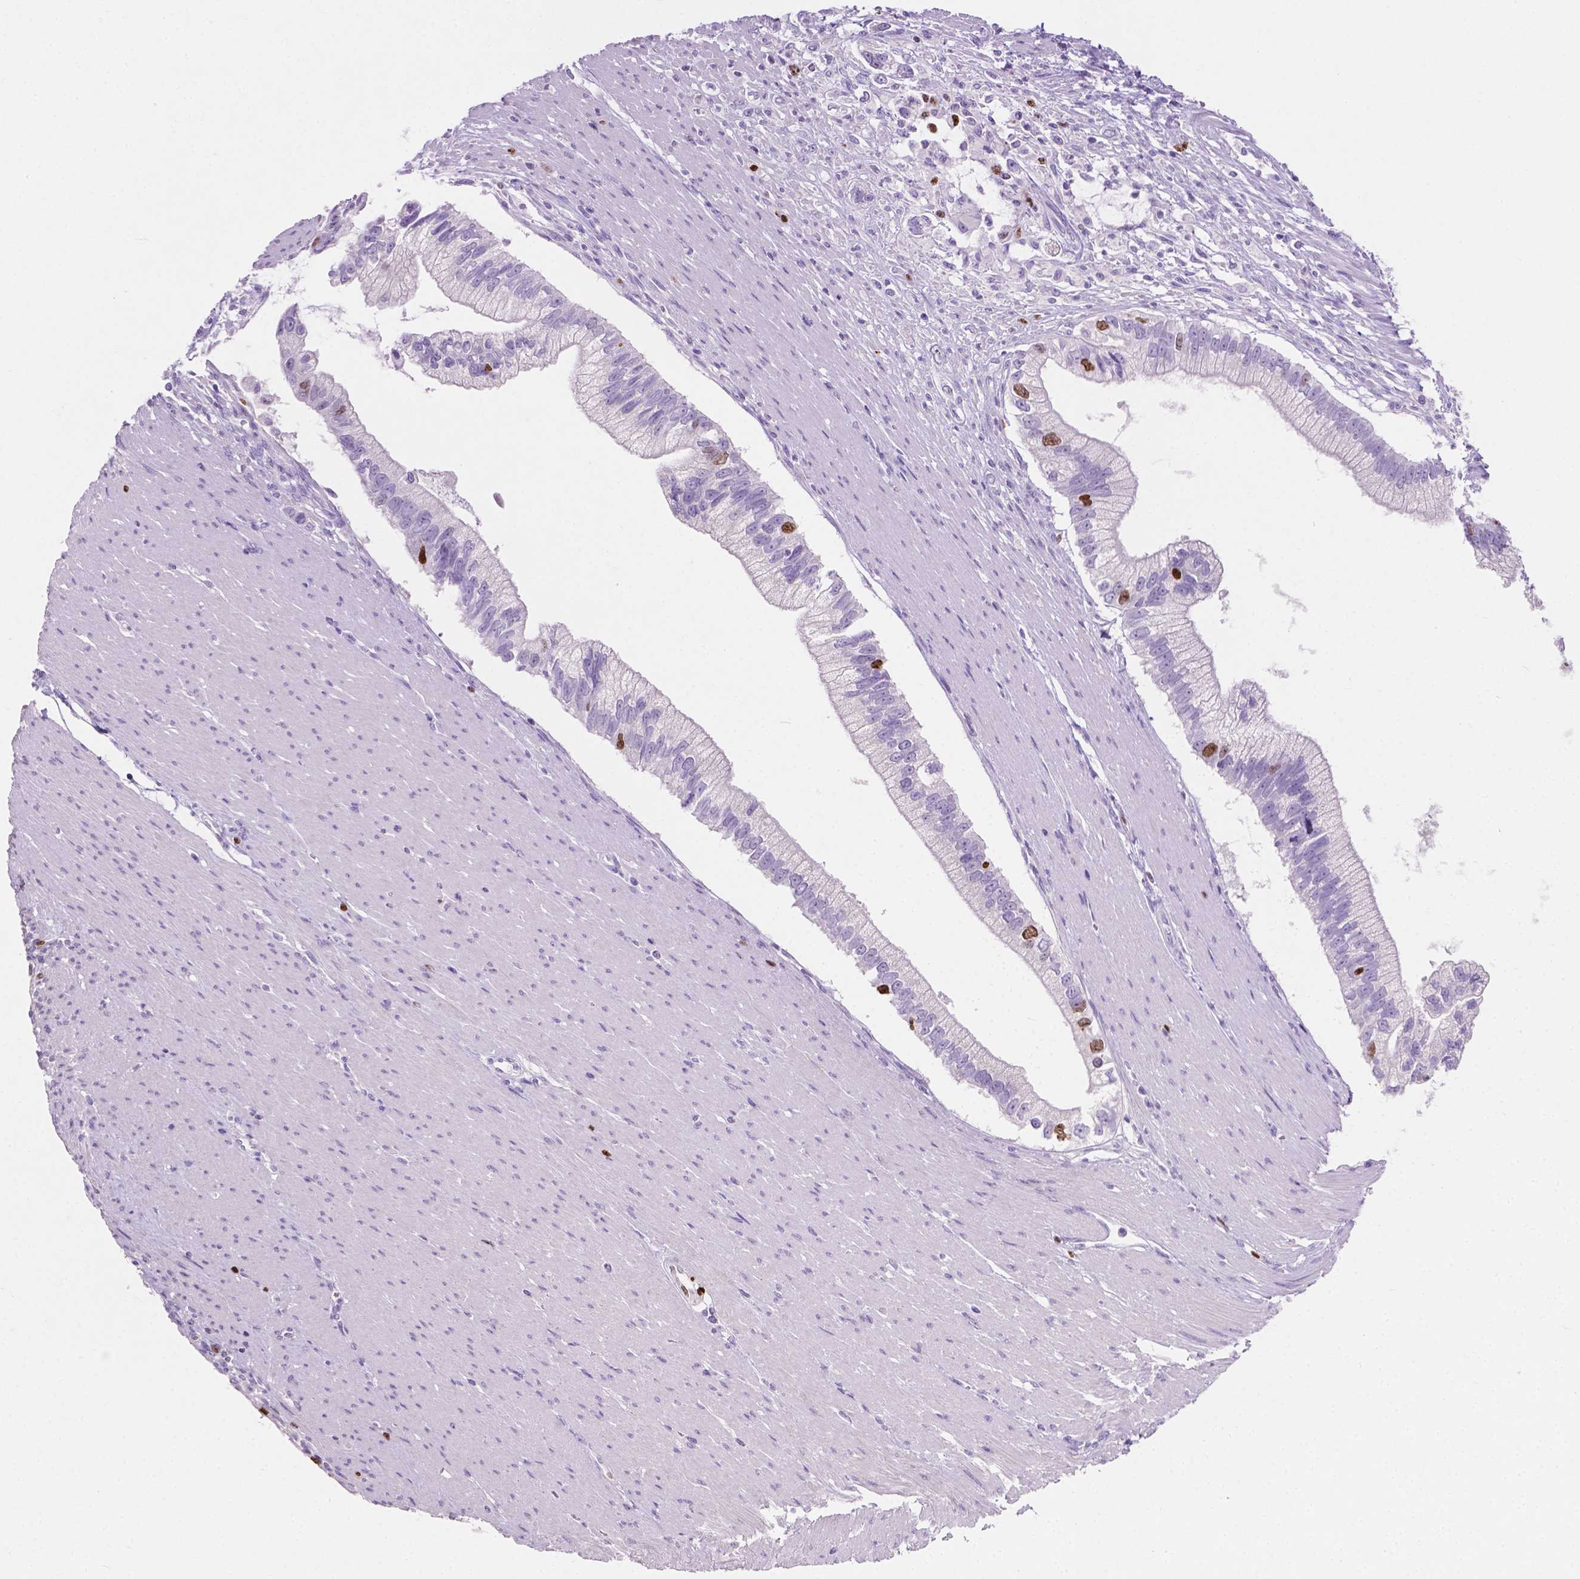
{"staining": {"intensity": "moderate", "quantity": "<25%", "location": "nuclear"}, "tissue": "pancreatic cancer", "cell_type": "Tumor cells", "image_type": "cancer", "snomed": [{"axis": "morphology", "description": "Adenocarcinoma, NOS"}, {"axis": "topography", "description": "Pancreas"}], "caption": "Brown immunohistochemical staining in human pancreatic cancer shows moderate nuclear positivity in about <25% of tumor cells.", "gene": "SIAH2", "patient": {"sex": "male", "age": 70}}